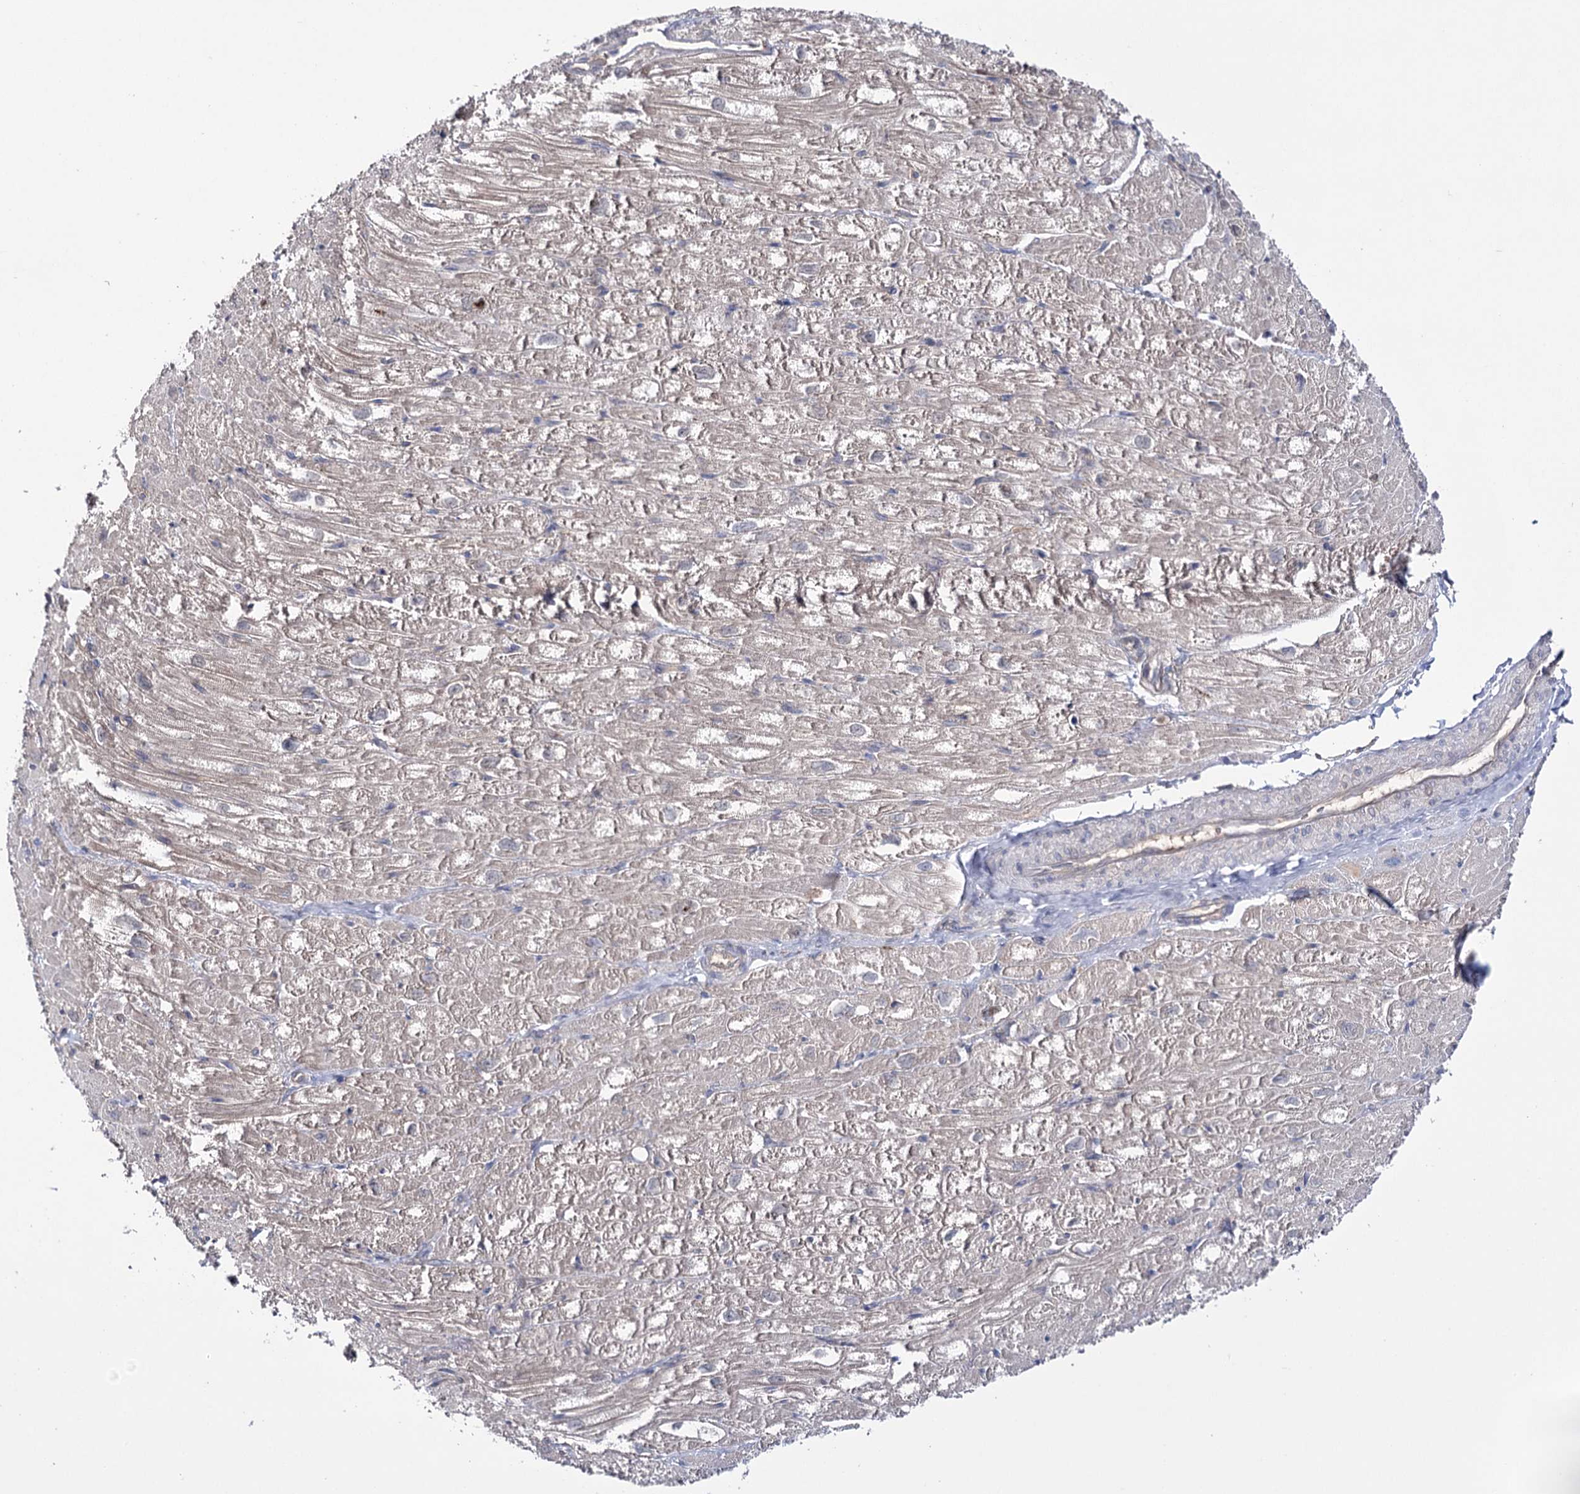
{"staining": {"intensity": "moderate", "quantity": "<25%", "location": "cytoplasmic/membranous"}, "tissue": "heart muscle", "cell_type": "Cardiomyocytes", "image_type": "normal", "snomed": [{"axis": "morphology", "description": "Normal tissue, NOS"}, {"axis": "topography", "description": "Heart"}], "caption": "An immunohistochemistry (IHC) micrograph of normal tissue is shown. Protein staining in brown highlights moderate cytoplasmic/membranous positivity in heart muscle within cardiomyocytes. Nuclei are stained in blue.", "gene": "PTER", "patient": {"sex": "male", "age": 50}}